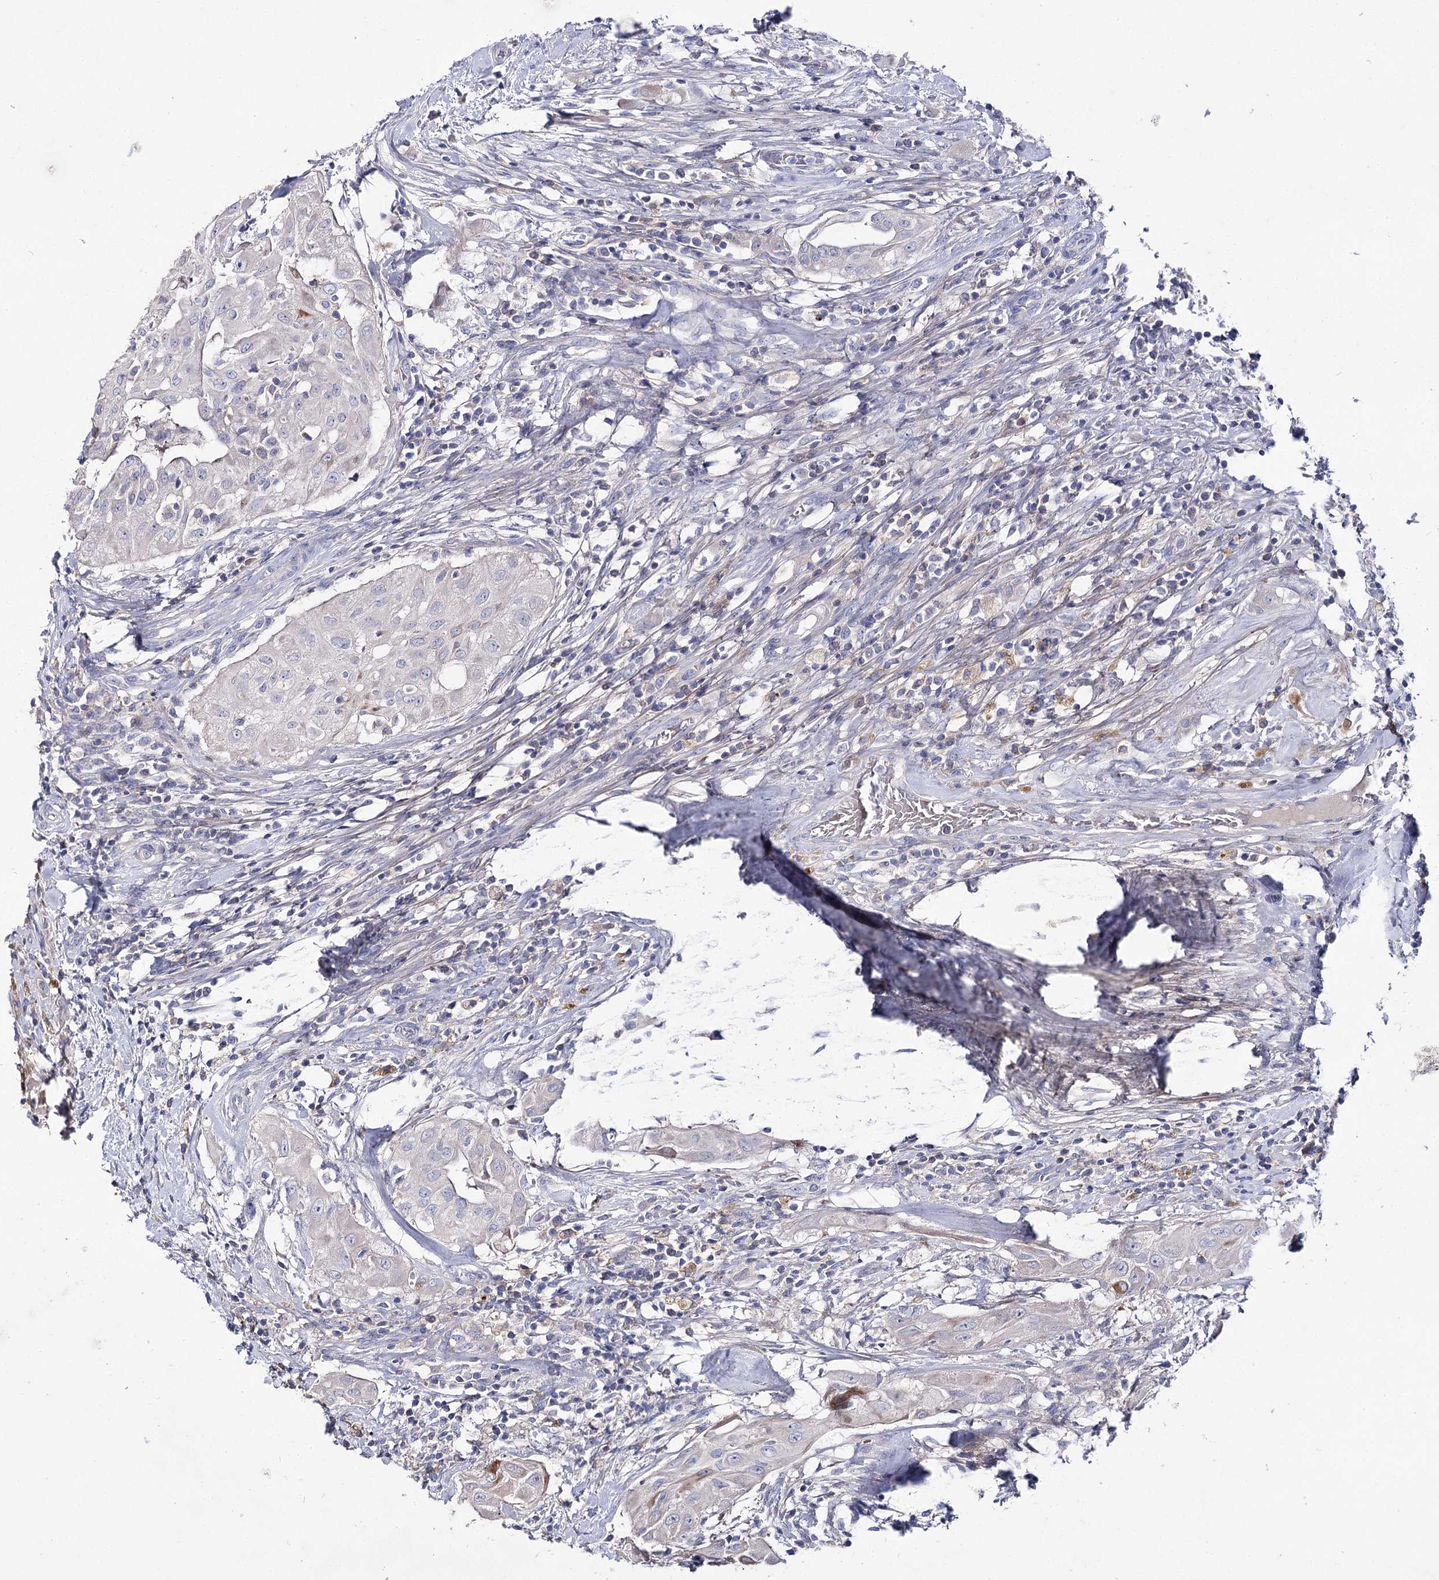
{"staining": {"intensity": "negative", "quantity": "none", "location": "none"}, "tissue": "thyroid cancer", "cell_type": "Tumor cells", "image_type": "cancer", "snomed": [{"axis": "morphology", "description": "Papillary adenocarcinoma, NOS"}, {"axis": "topography", "description": "Thyroid gland"}], "caption": "Thyroid papillary adenocarcinoma was stained to show a protein in brown. There is no significant staining in tumor cells.", "gene": "NRAP", "patient": {"sex": "female", "age": 59}}